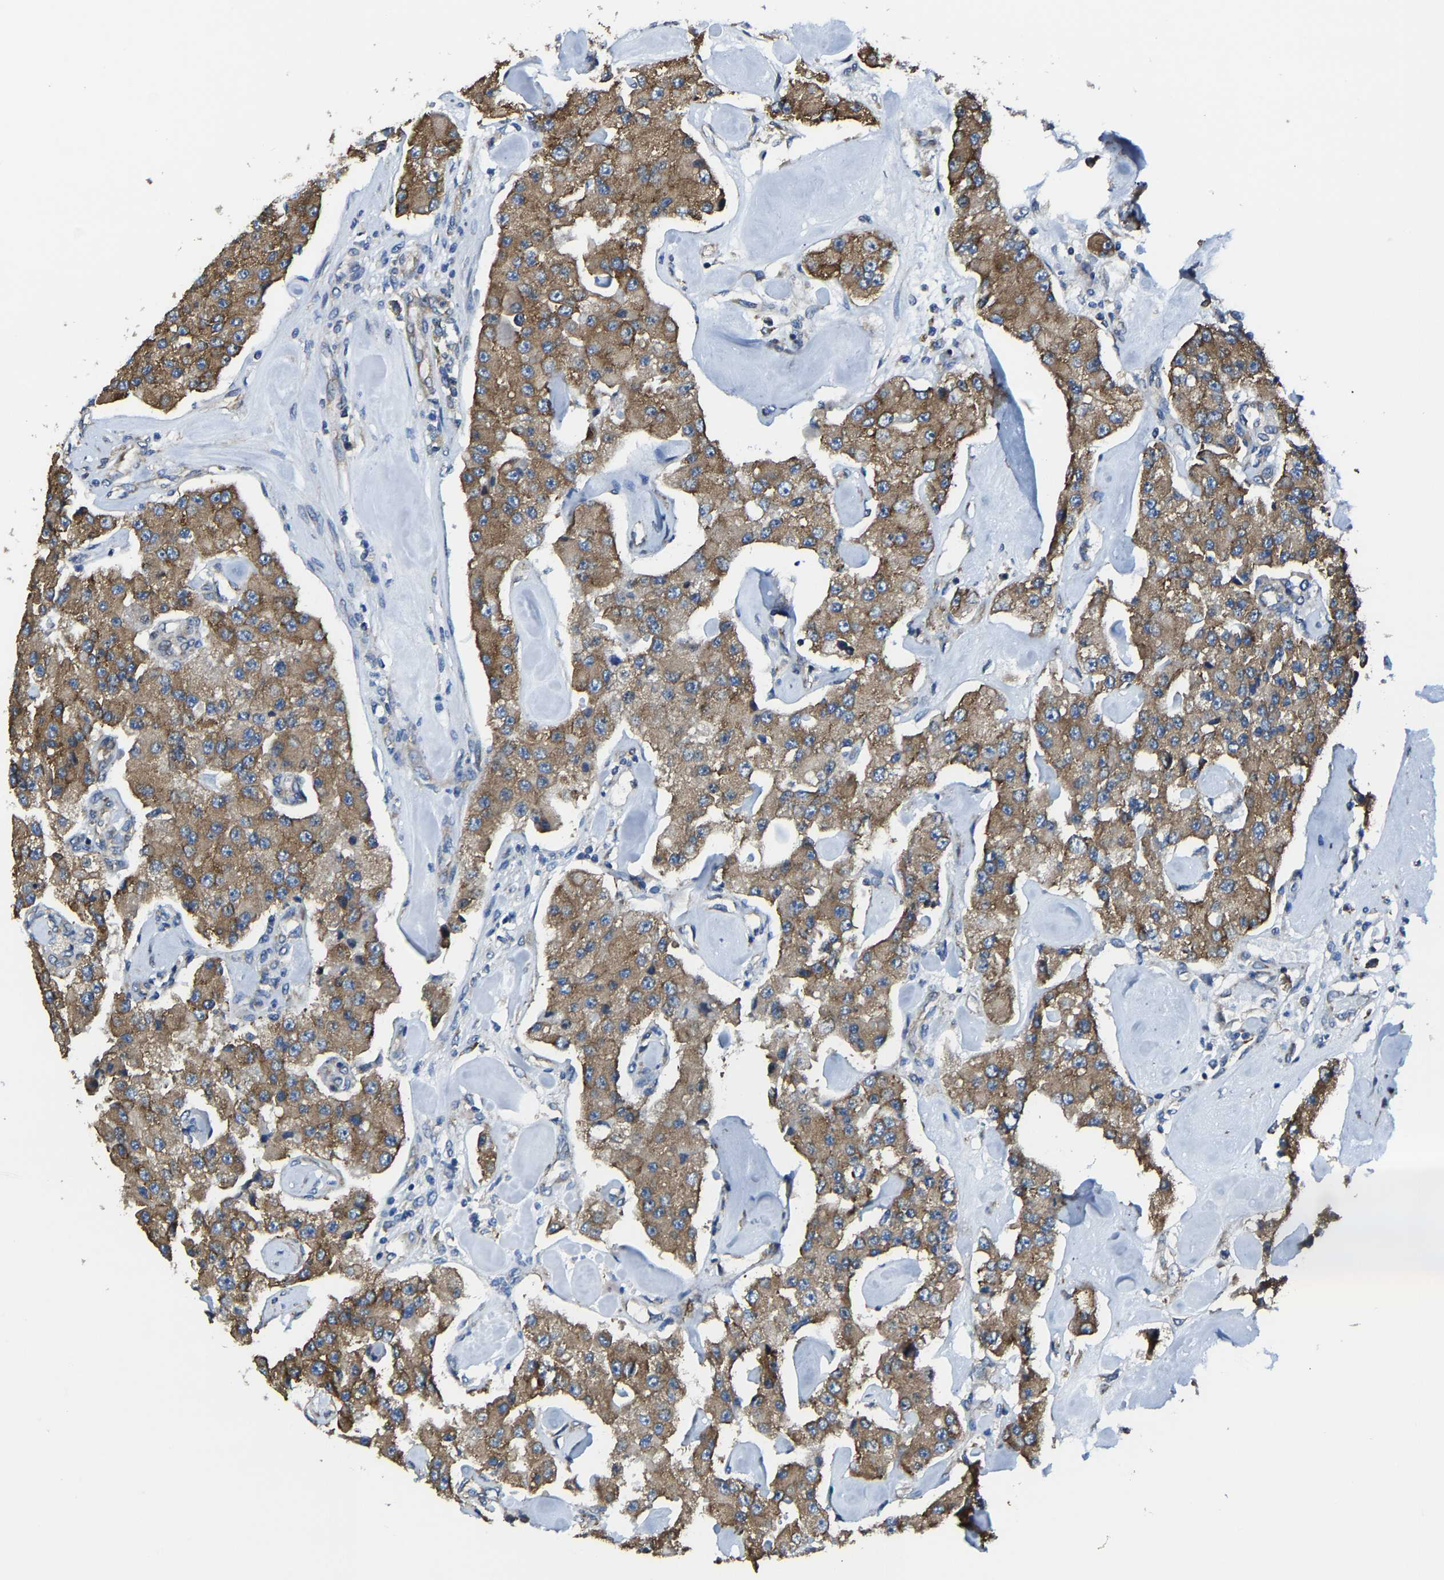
{"staining": {"intensity": "strong", "quantity": ">75%", "location": "cytoplasmic/membranous"}, "tissue": "carcinoid", "cell_type": "Tumor cells", "image_type": "cancer", "snomed": [{"axis": "morphology", "description": "Carcinoid, malignant, NOS"}, {"axis": "topography", "description": "Pancreas"}], "caption": "DAB immunohistochemical staining of human carcinoid (malignant) displays strong cytoplasmic/membranous protein positivity in about >75% of tumor cells.", "gene": "G3BP2", "patient": {"sex": "male", "age": 41}}